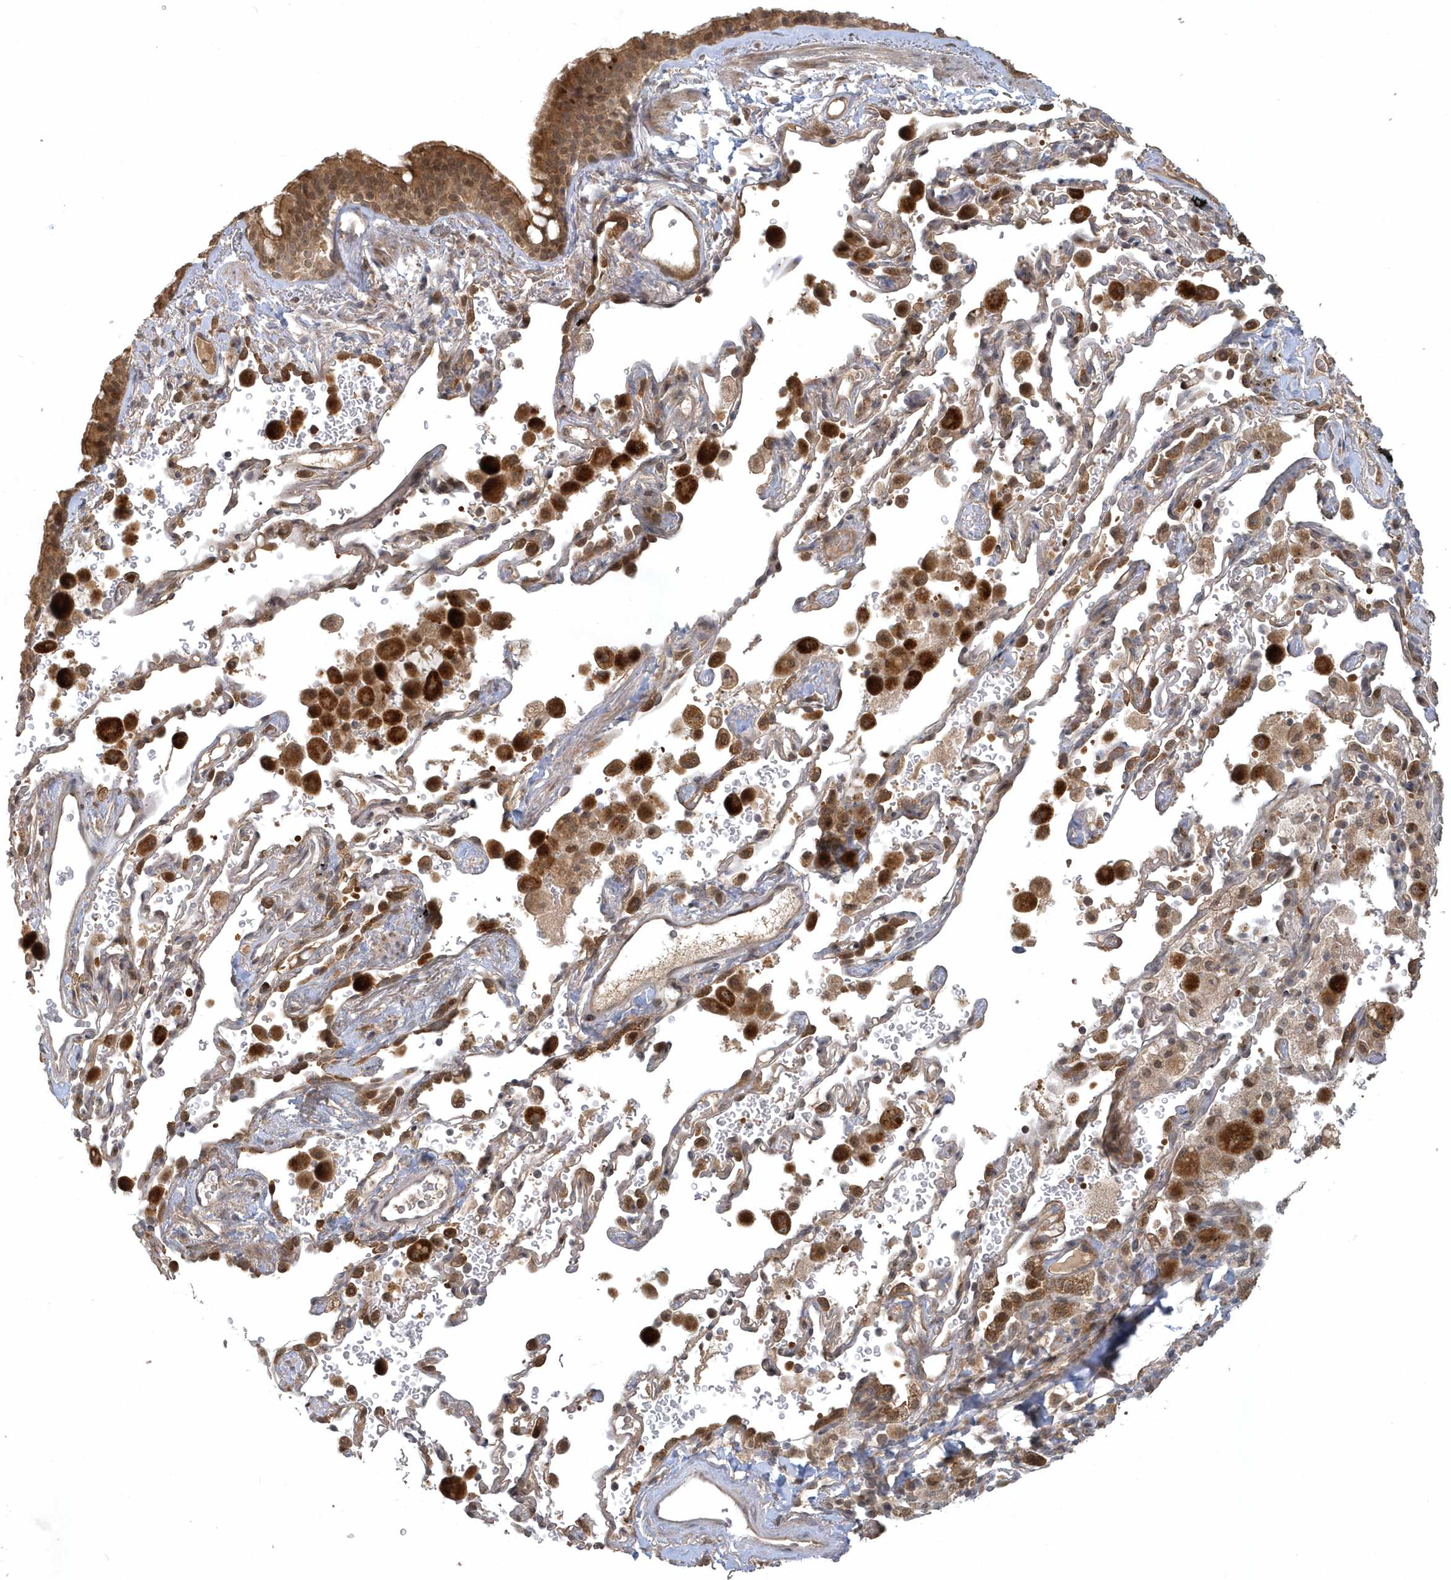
{"staining": {"intensity": "moderate", "quantity": ">75%", "location": "cytoplasmic/membranous,nuclear"}, "tissue": "bronchus", "cell_type": "Respiratory epithelial cells", "image_type": "normal", "snomed": [{"axis": "morphology", "description": "Normal tissue, NOS"}, {"axis": "morphology", "description": "Adenocarcinoma, NOS"}, {"axis": "topography", "description": "Bronchus"}, {"axis": "topography", "description": "Lung"}], "caption": "Respiratory epithelial cells exhibit medium levels of moderate cytoplasmic/membranous,nuclear expression in about >75% of cells in unremarkable bronchus.", "gene": "TRAIP", "patient": {"sex": "male", "age": 54}}